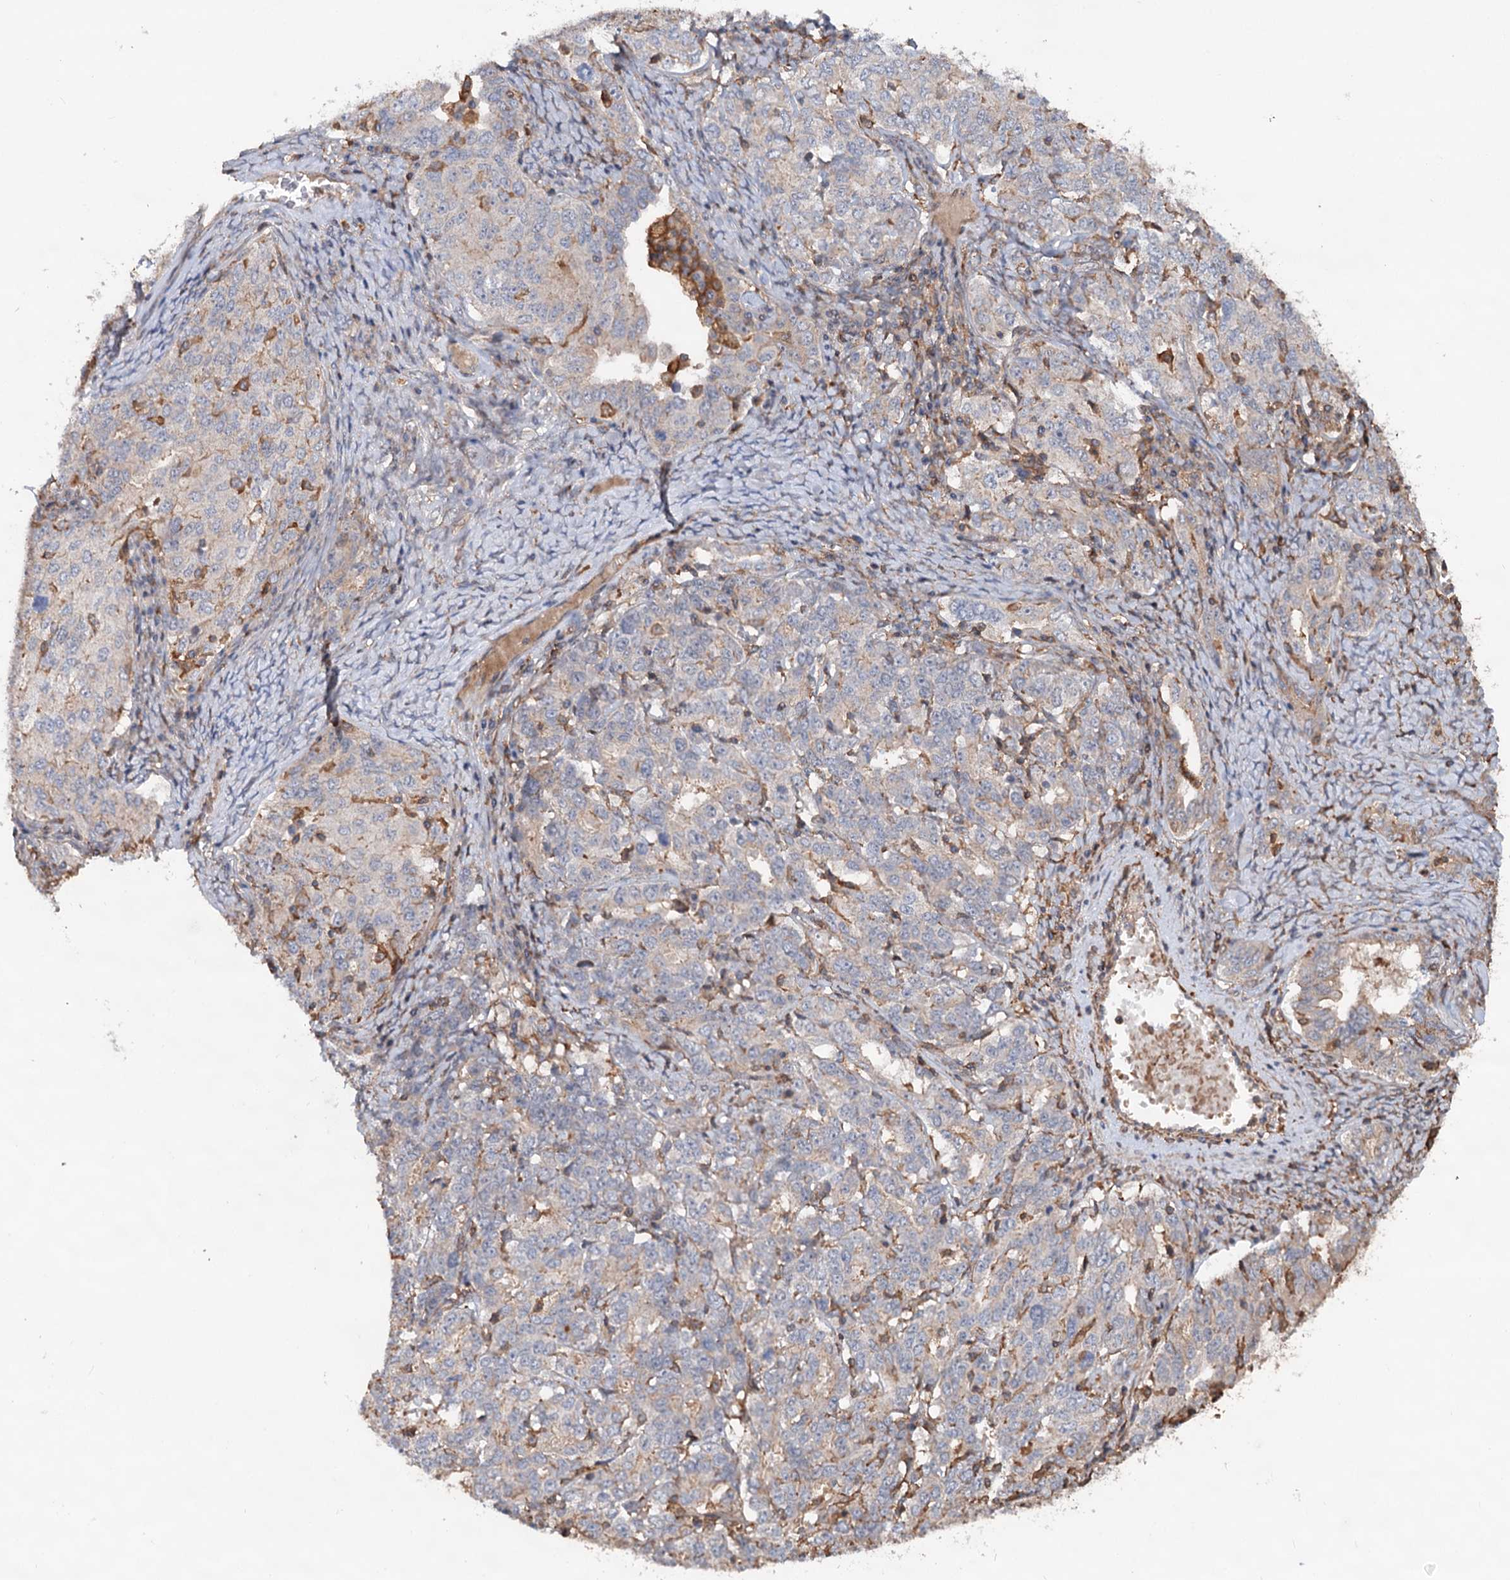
{"staining": {"intensity": "negative", "quantity": "none", "location": "none"}, "tissue": "ovarian cancer", "cell_type": "Tumor cells", "image_type": "cancer", "snomed": [{"axis": "morphology", "description": "Carcinoma, endometroid"}, {"axis": "topography", "description": "Ovary"}], "caption": "Histopathology image shows no protein expression in tumor cells of endometroid carcinoma (ovarian) tissue. Brightfield microscopy of immunohistochemistry (IHC) stained with DAB (brown) and hematoxylin (blue), captured at high magnification.", "gene": "GRIP1", "patient": {"sex": "female", "age": 62}}